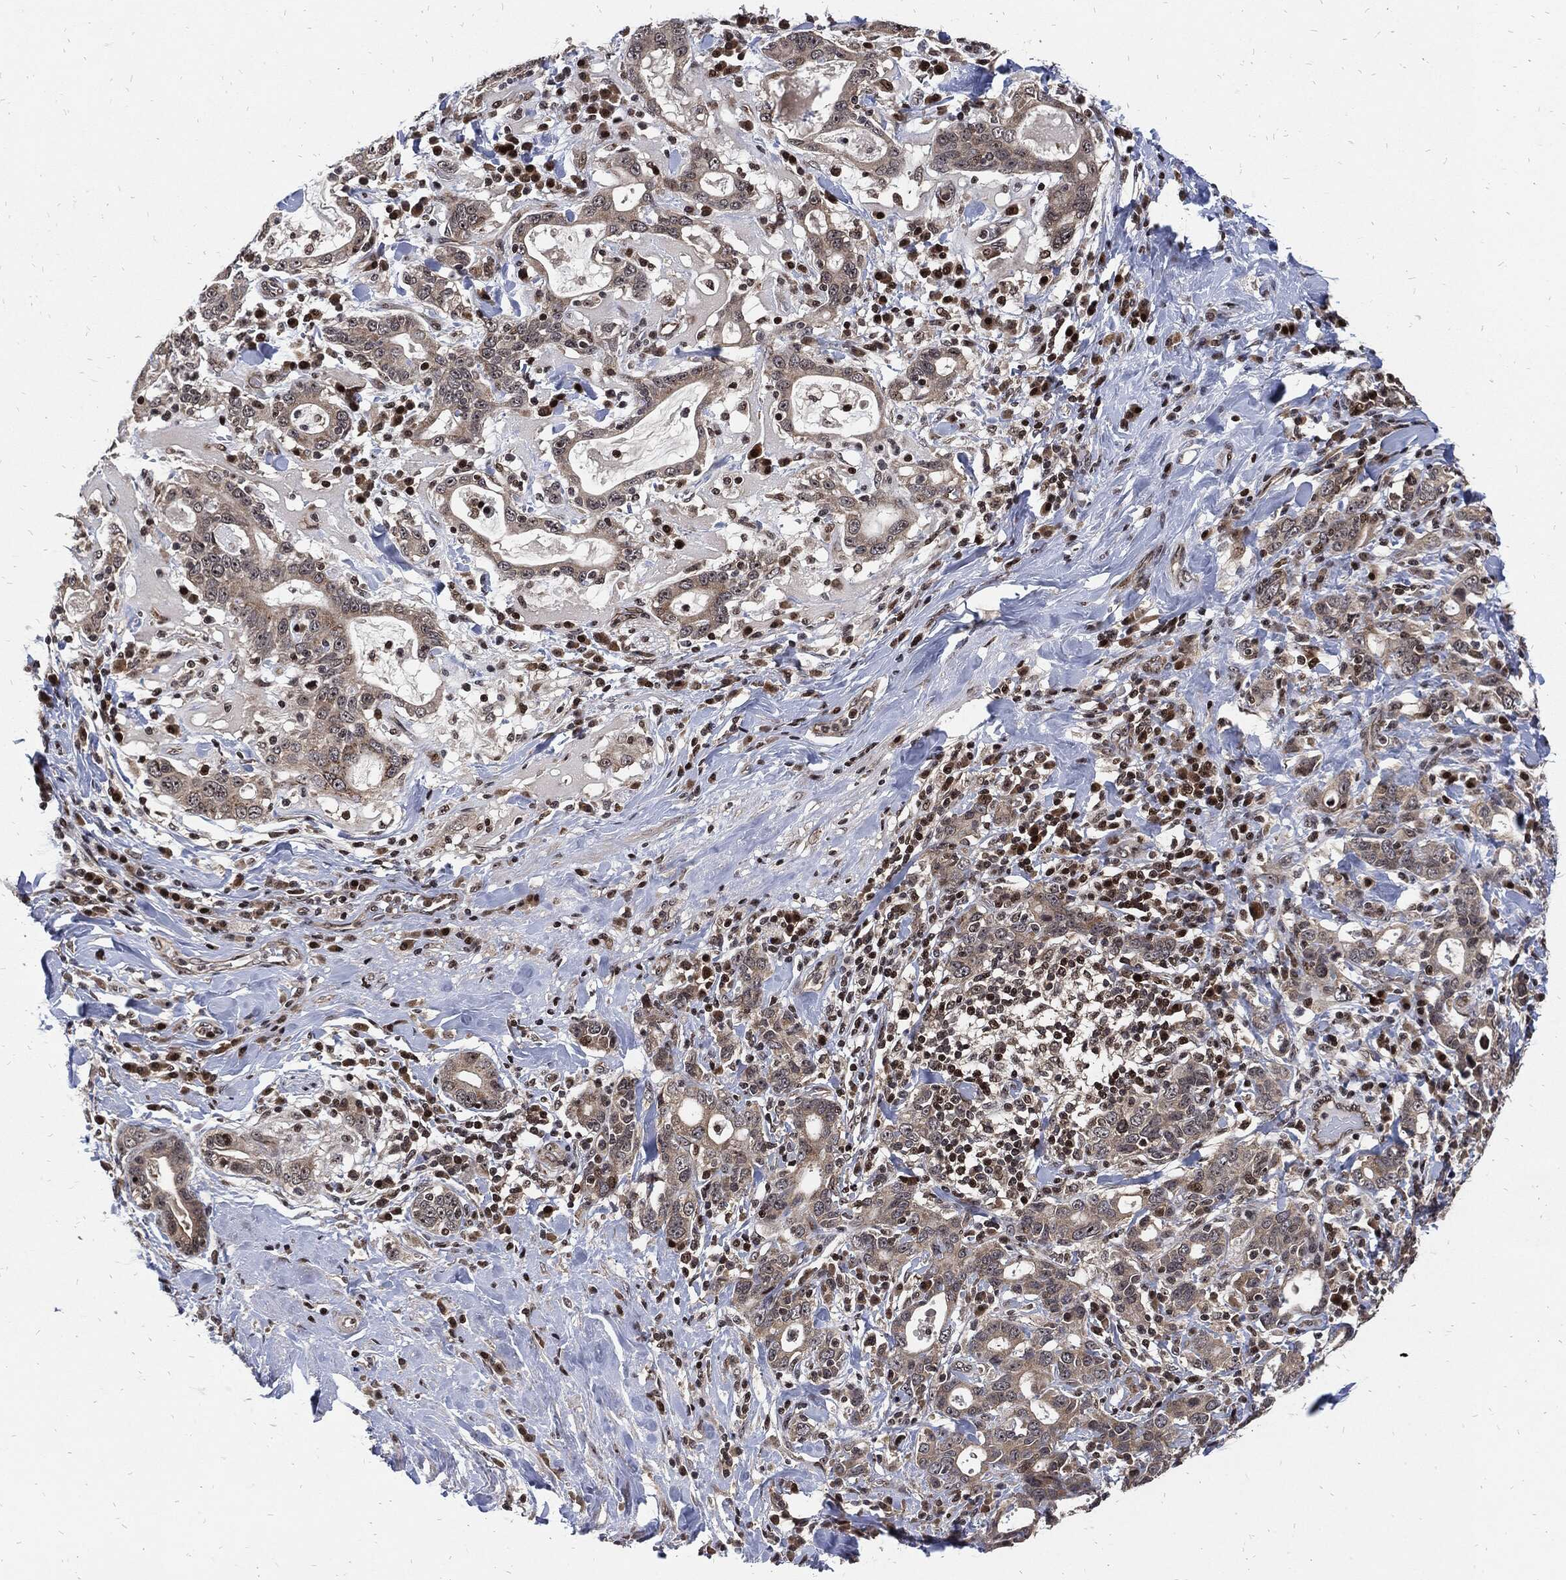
{"staining": {"intensity": "weak", "quantity": "<25%", "location": "cytoplasmic/membranous"}, "tissue": "stomach cancer", "cell_type": "Tumor cells", "image_type": "cancer", "snomed": [{"axis": "morphology", "description": "Adenocarcinoma, NOS"}, {"axis": "topography", "description": "Stomach"}], "caption": "Immunohistochemistry (IHC) image of neoplastic tissue: human stomach cancer (adenocarcinoma) stained with DAB (3,3'-diaminobenzidine) exhibits no significant protein positivity in tumor cells. (Stains: DAB (3,3'-diaminobenzidine) immunohistochemistry (IHC) with hematoxylin counter stain, Microscopy: brightfield microscopy at high magnification).", "gene": "ZNF775", "patient": {"sex": "male", "age": 79}}